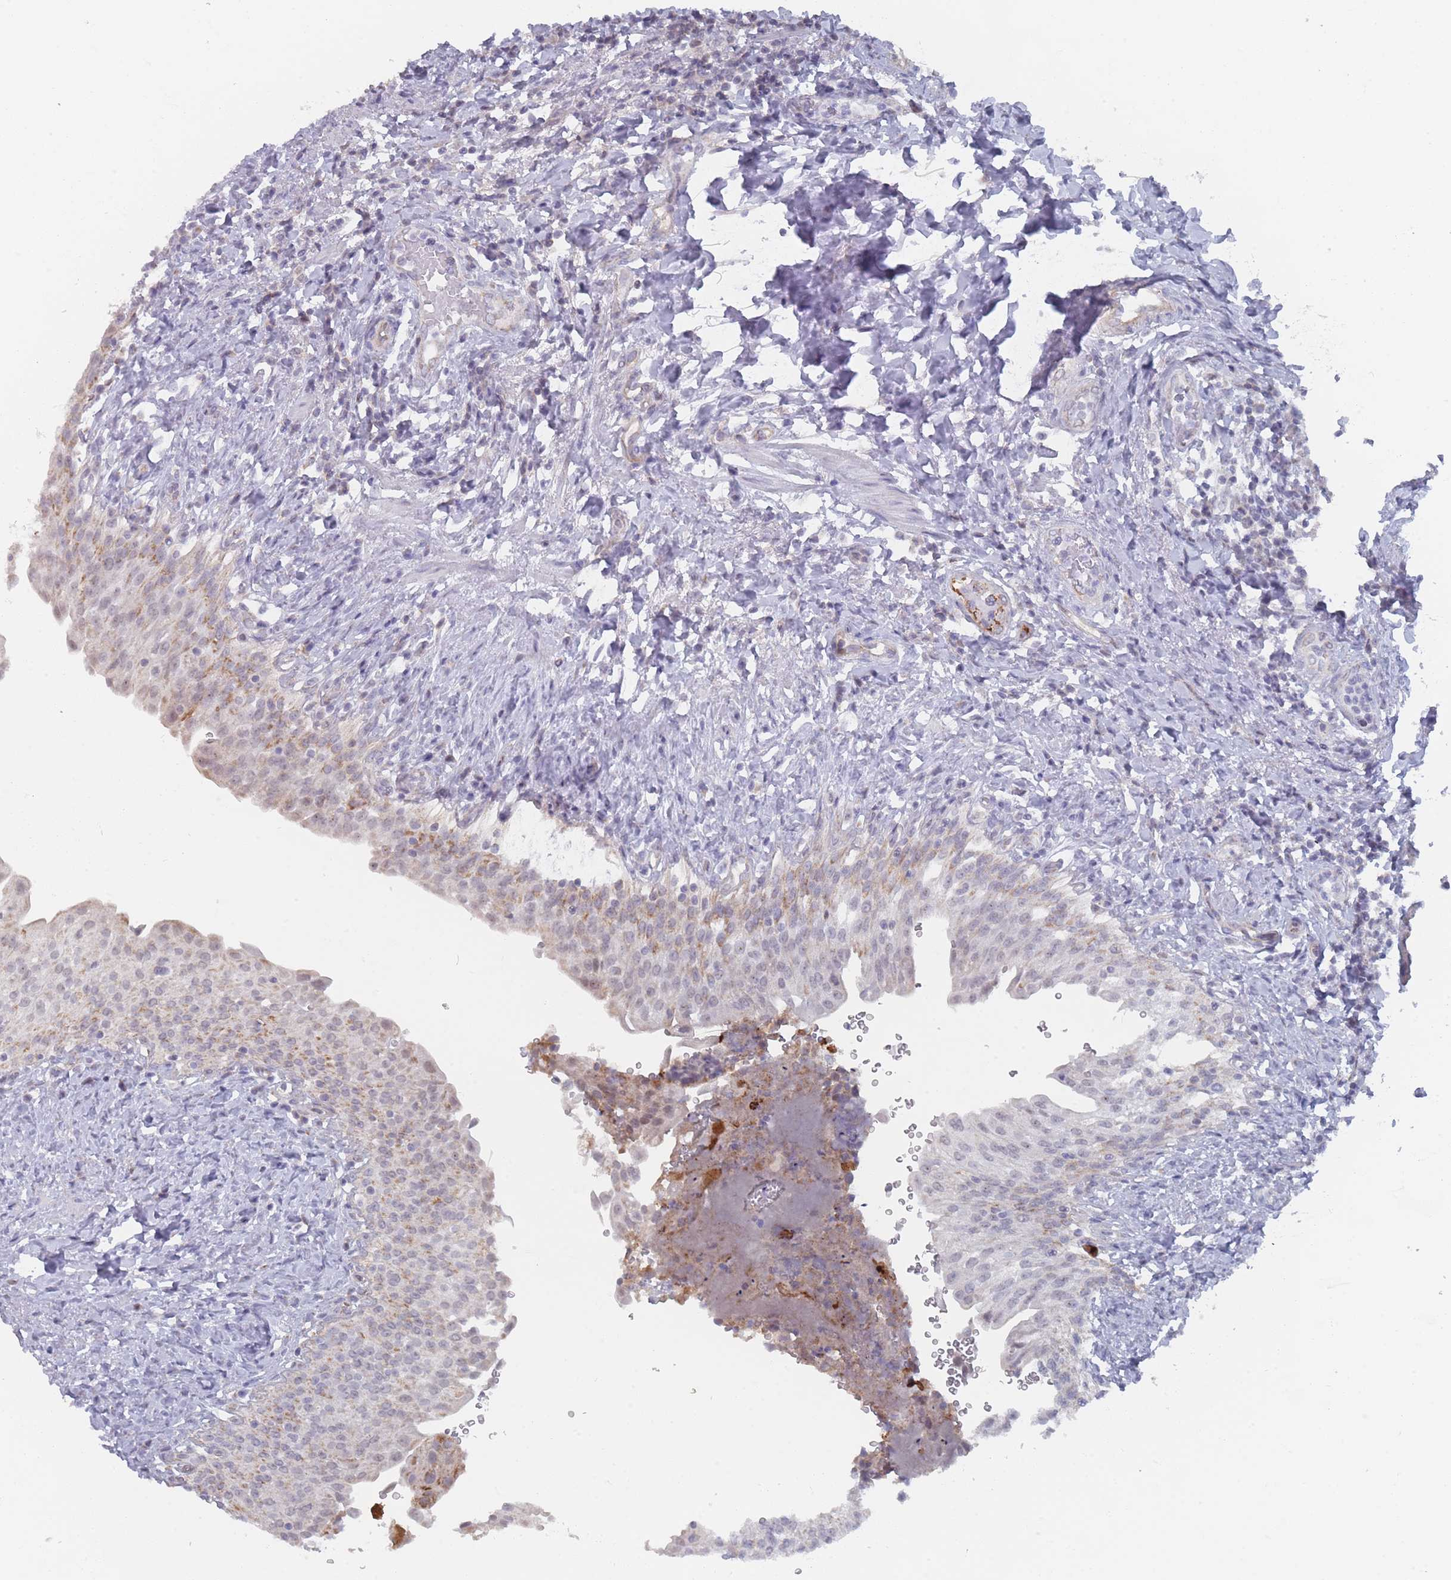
{"staining": {"intensity": "moderate", "quantity": "25%-75%", "location": "cytoplasmic/membranous"}, "tissue": "urinary bladder", "cell_type": "Urothelial cells", "image_type": "normal", "snomed": [{"axis": "morphology", "description": "Normal tissue, NOS"}, {"axis": "morphology", "description": "Inflammation, NOS"}, {"axis": "topography", "description": "Urinary bladder"}], "caption": "A photomicrograph of urinary bladder stained for a protein demonstrates moderate cytoplasmic/membranous brown staining in urothelial cells. The staining is performed using DAB (3,3'-diaminobenzidine) brown chromogen to label protein expression. The nuclei are counter-stained blue using hematoxylin.", "gene": "TRARG1", "patient": {"sex": "male", "age": 64}}